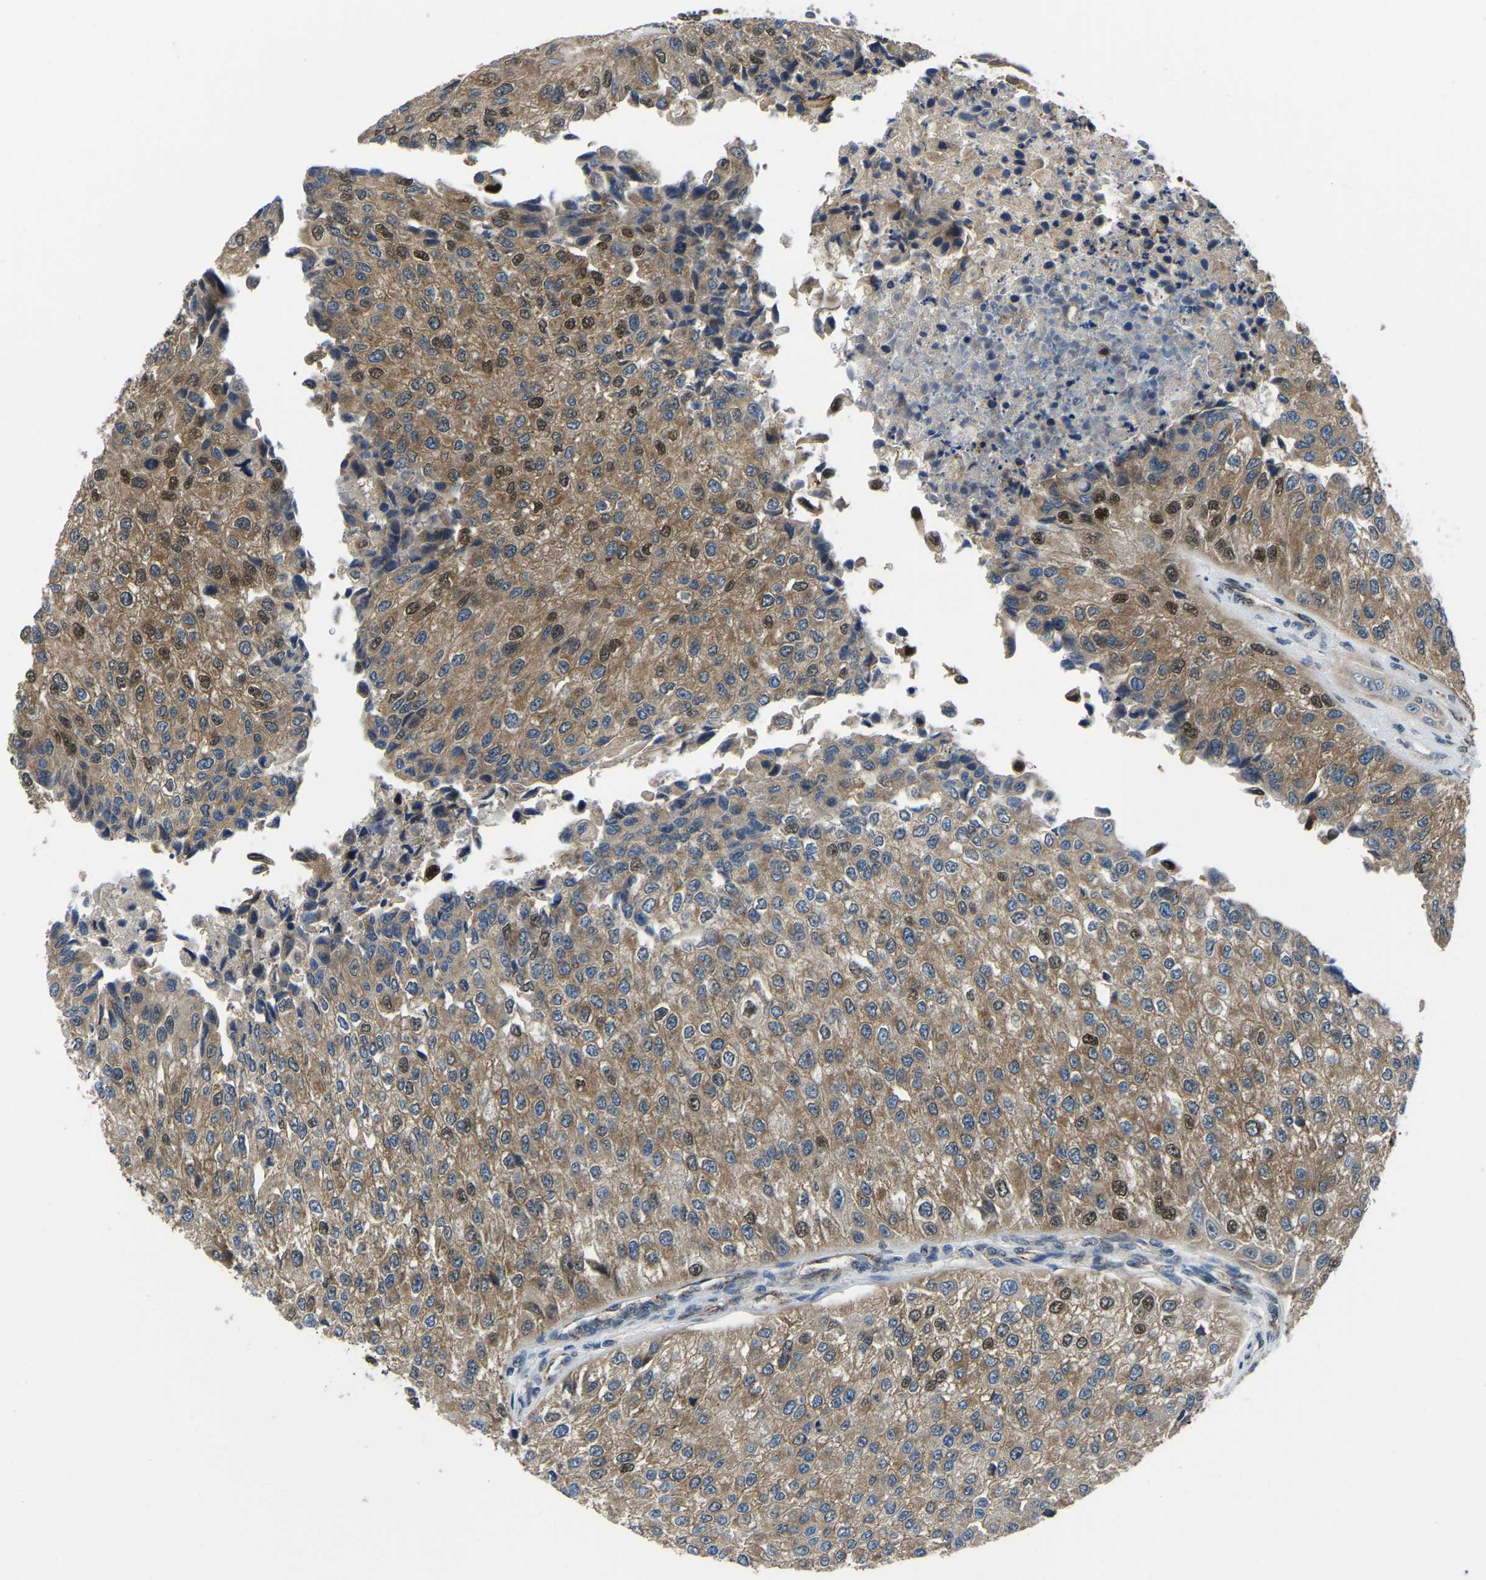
{"staining": {"intensity": "moderate", "quantity": ">75%", "location": "cytoplasmic/membranous,nuclear"}, "tissue": "urothelial cancer", "cell_type": "Tumor cells", "image_type": "cancer", "snomed": [{"axis": "morphology", "description": "Urothelial carcinoma, High grade"}, {"axis": "topography", "description": "Kidney"}, {"axis": "topography", "description": "Urinary bladder"}], "caption": "Urothelial carcinoma (high-grade) tissue shows moderate cytoplasmic/membranous and nuclear positivity in about >75% of tumor cells", "gene": "DFFA", "patient": {"sex": "male", "age": 77}}